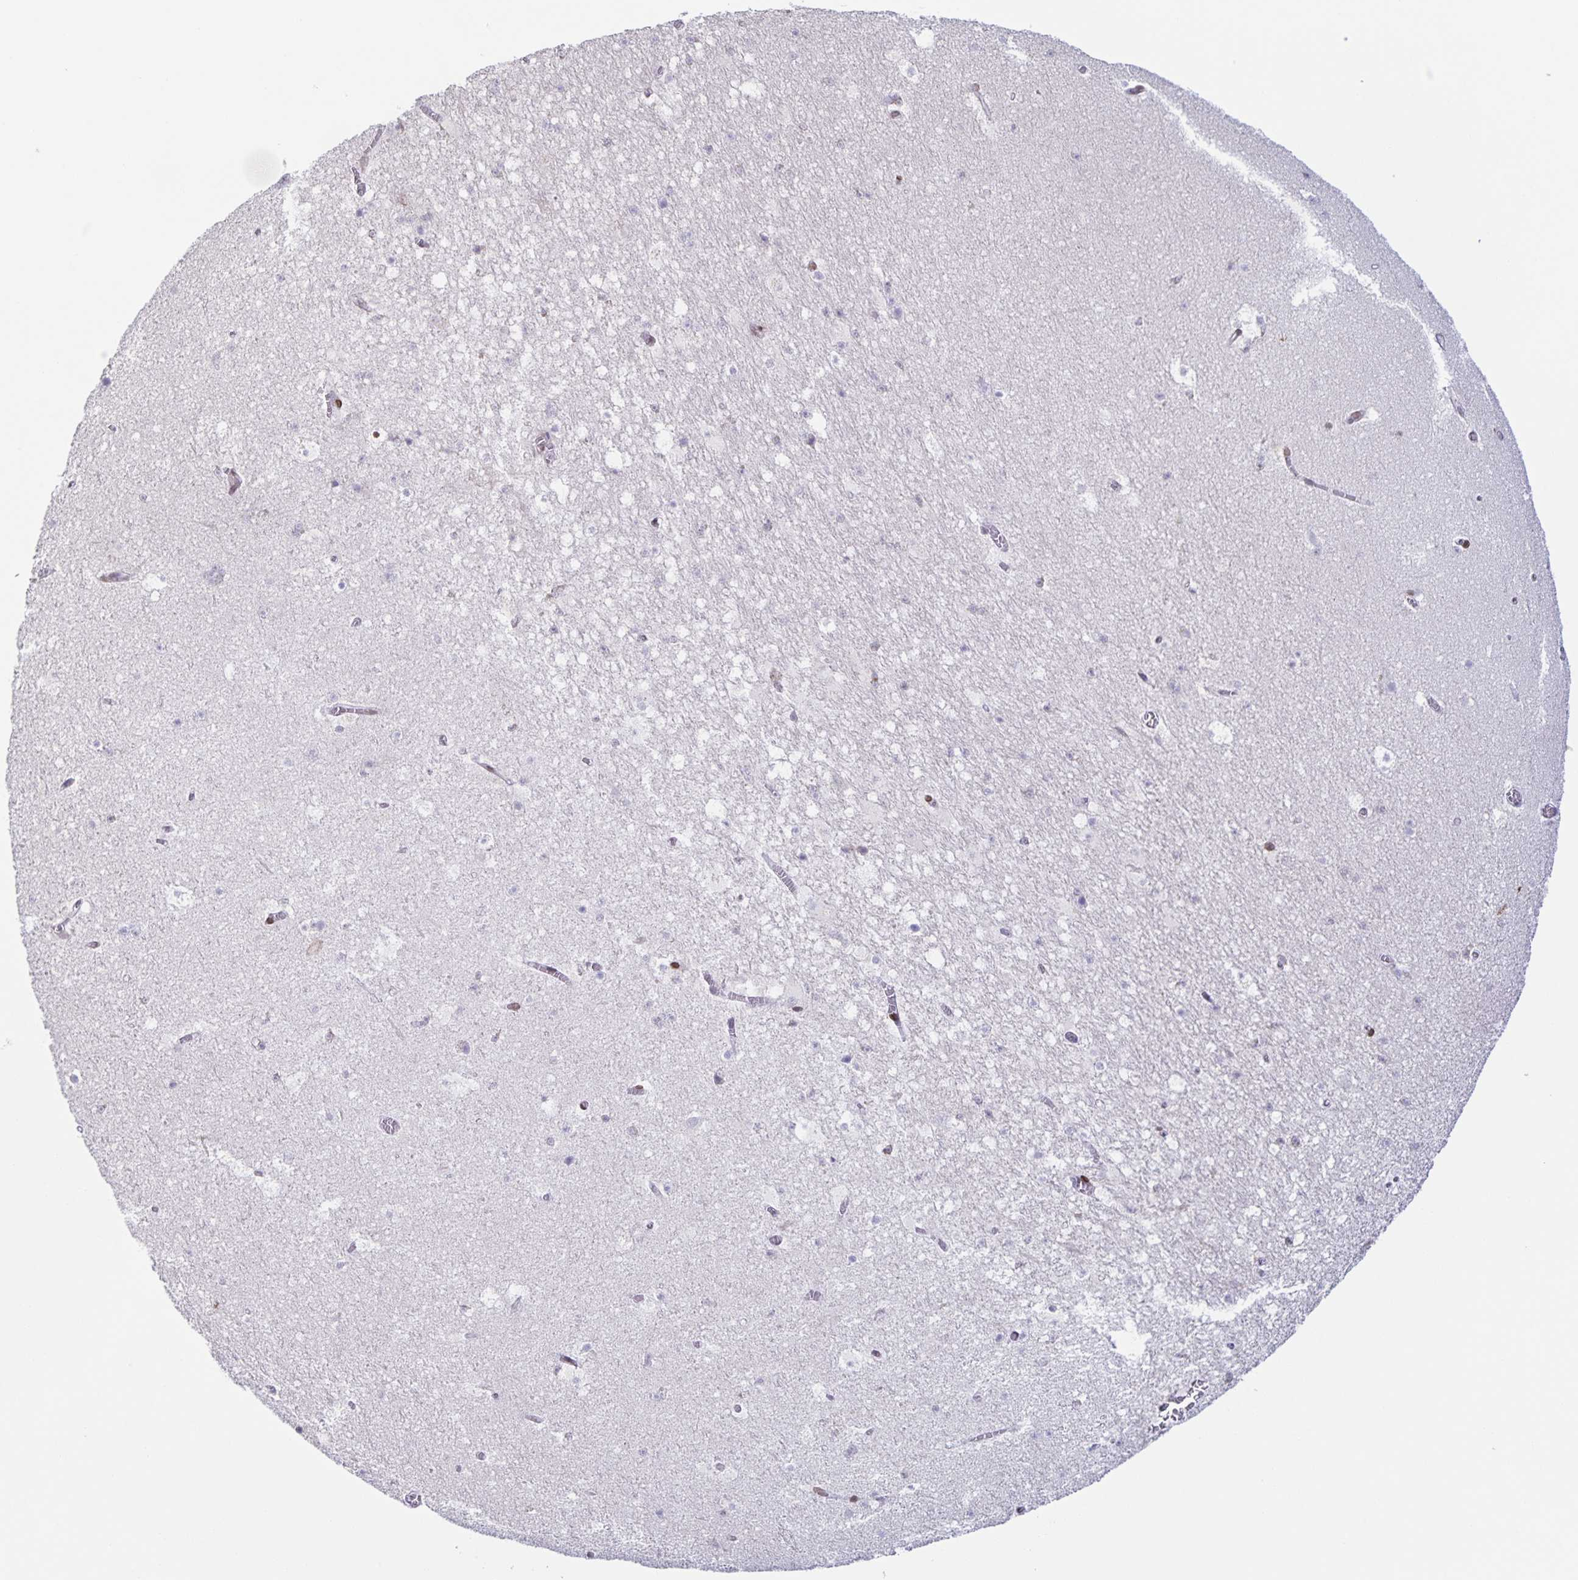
{"staining": {"intensity": "negative", "quantity": "none", "location": "none"}, "tissue": "hippocampus", "cell_type": "Glial cells", "image_type": "normal", "snomed": [{"axis": "morphology", "description": "Normal tissue, NOS"}, {"axis": "topography", "description": "Hippocampus"}], "caption": "Immunohistochemistry of benign human hippocampus reveals no positivity in glial cells.", "gene": "SYNE2", "patient": {"sex": "female", "age": 42}}